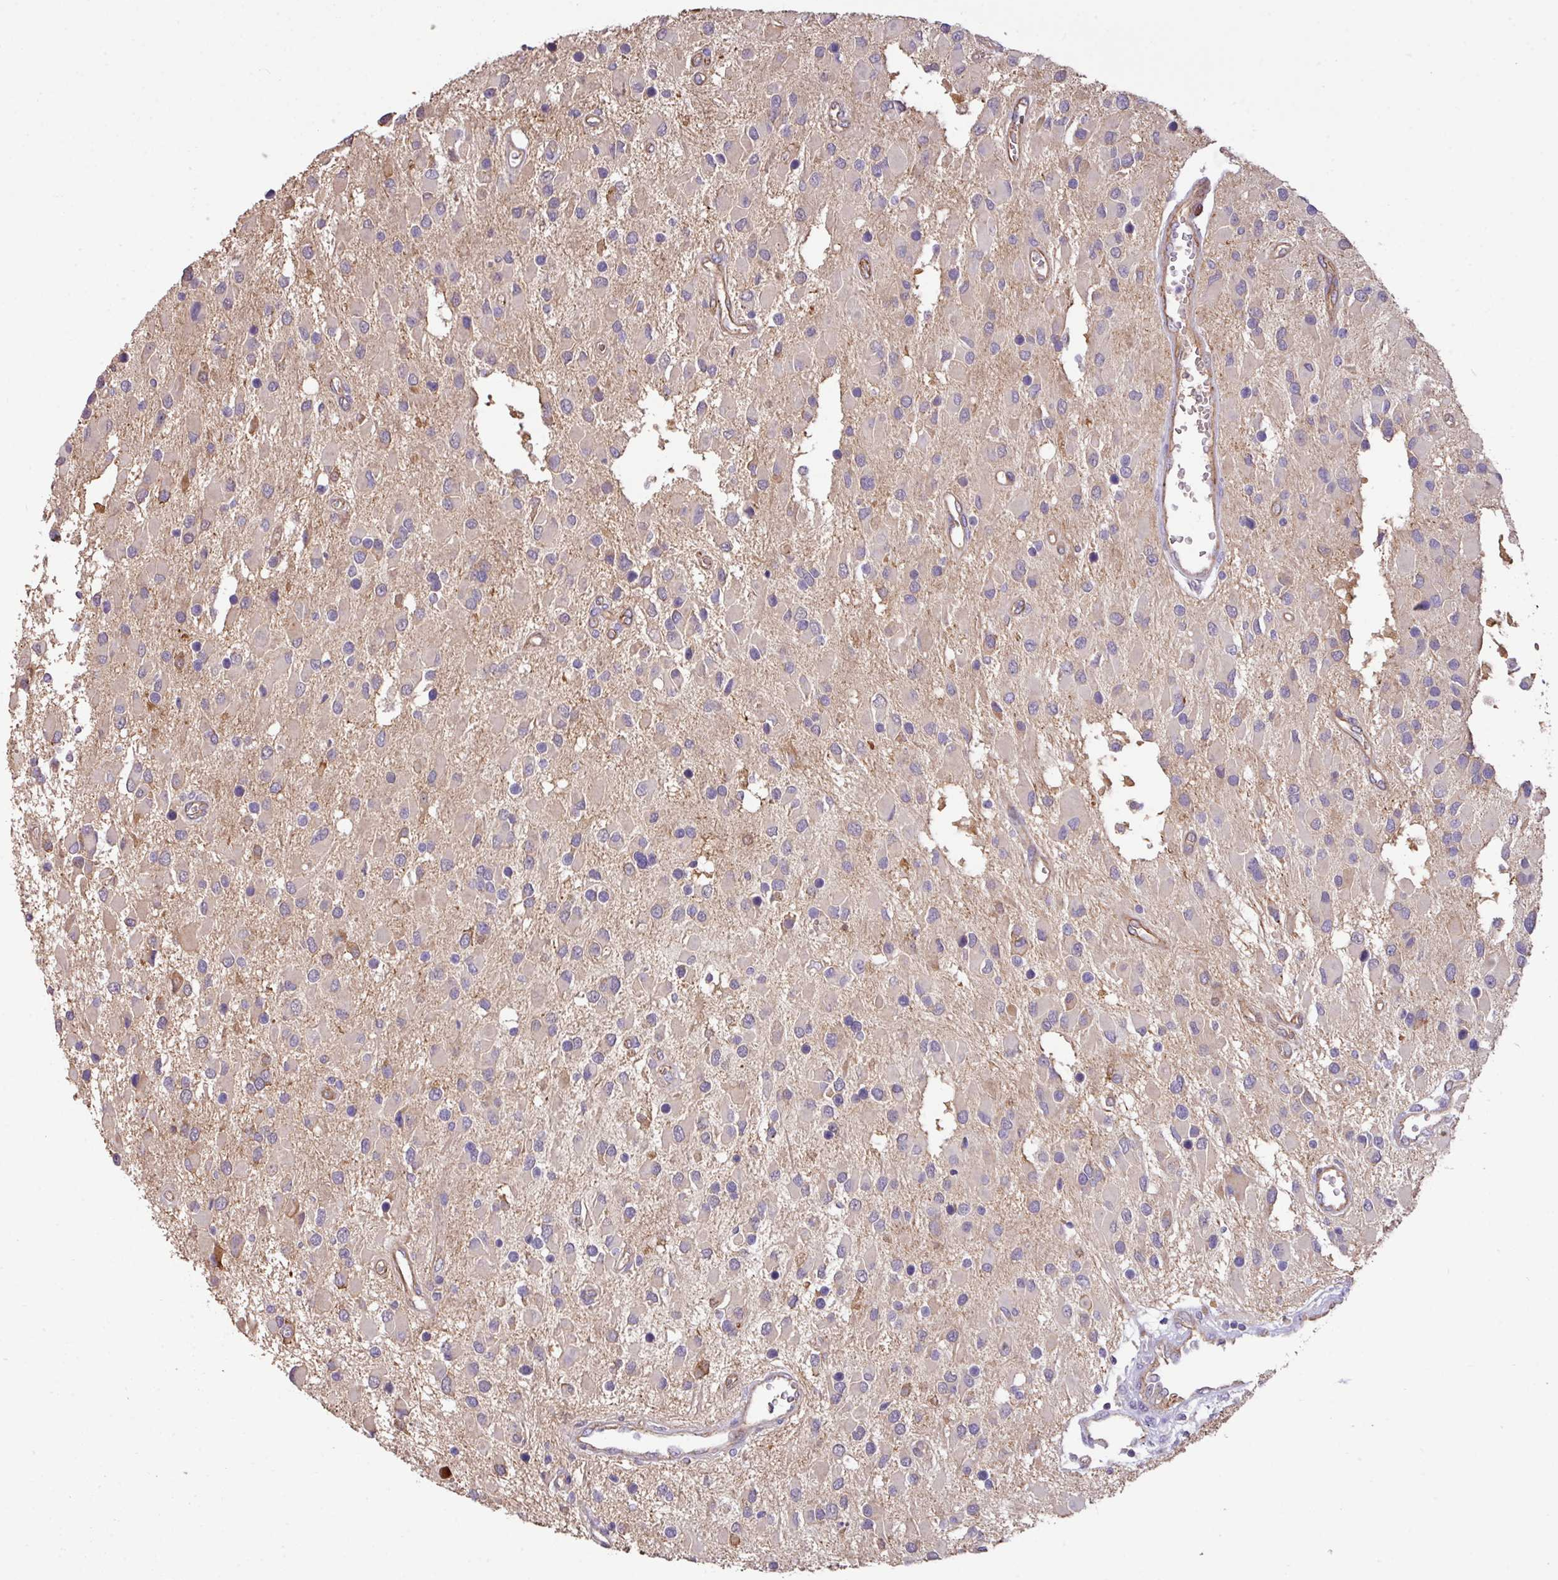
{"staining": {"intensity": "negative", "quantity": "none", "location": "none"}, "tissue": "glioma", "cell_type": "Tumor cells", "image_type": "cancer", "snomed": [{"axis": "morphology", "description": "Glioma, malignant, High grade"}, {"axis": "topography", "description": "Brain"}], "caption": "The histopathology image displays no significant staining in tumor cells of glioma. (DAB IHC with hematoxylin counter stain).", "gene": "LRRC53", "patient": {"sex": "male", "age": 53}}